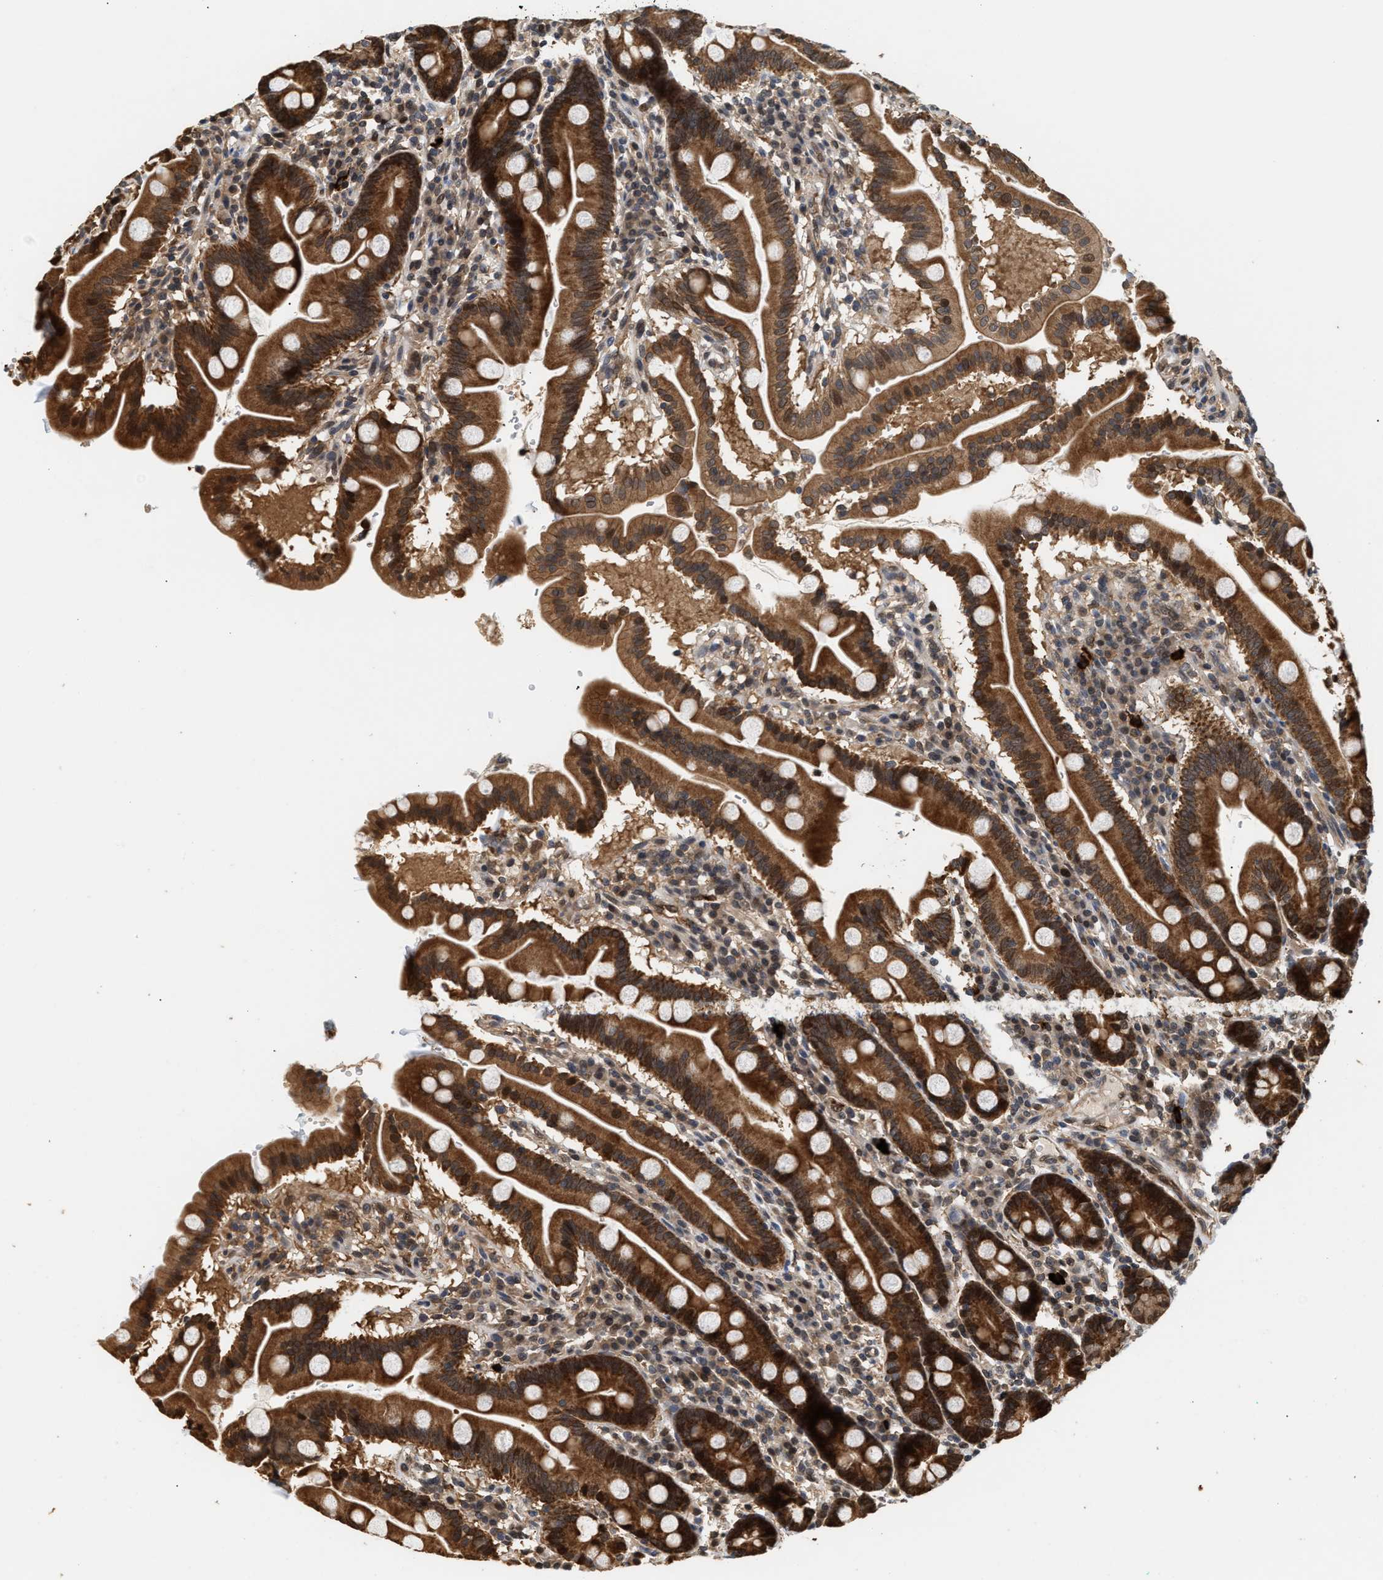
{"staining": {"intensity": "strong", "quantity": ">75%", "location": "cytoplasmic/membranous"}, "tissue": "duodenum", "cell_type": "Glandular cells", "image_type": "normal", "snomed": [{"axis": "morphology", "description": "Normal tissue, NOS"}, {"axis": "topography", "description": "Duodenum"}], "caption": "This is a photomicrograph of IHC staining of benign duodenum, which shows strong positivity in the cytoplasmic/membranous of glandular cells.", "gene": "ABHD5", "patient": {"sex": "male", "age": 50}}